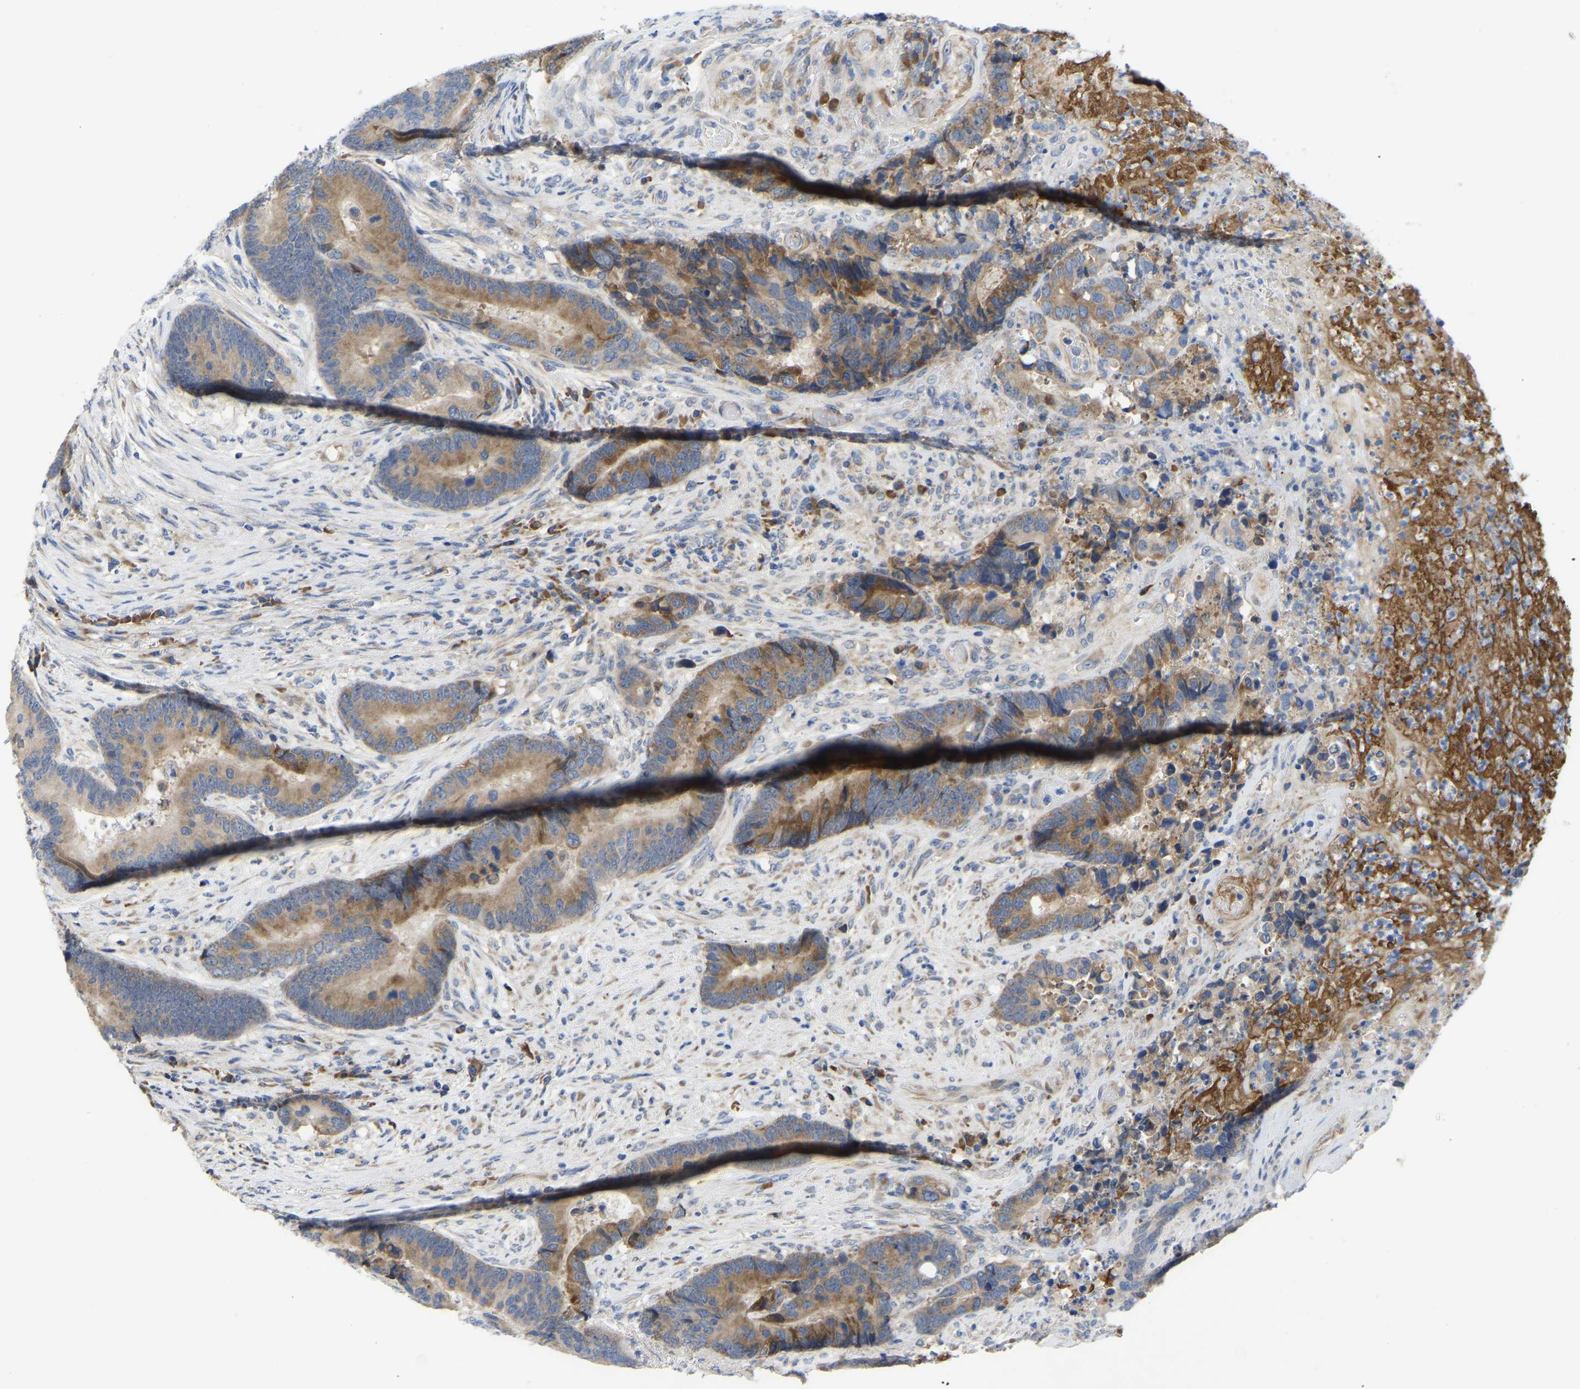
{"staining": {"intensity": "moderate", "quantity": ">75%", "location": "cytoplasmic/membranous"}, "tissue": "colorectal cancer", "cell_type": "Tumor cells", "image_type": "cancer", "snomed": [{"axis": "morphology", "description": "Adenocarcinoma, NOS"}, {"axis": "topography", "description": "Rectum"}], "caption": "Immunohistochemistry histopathology image of neoplastic tissue: colorectal adenocarcinoma stained using IHC reveals medium levels of moderate protein expression localized specifically in the cytoplasmic/membranous of tumor cells, appearing as a cytoplasmic/membranous brown color.", "gene": "ABCA10", "patient": {"sex": "female", "age": 89}}